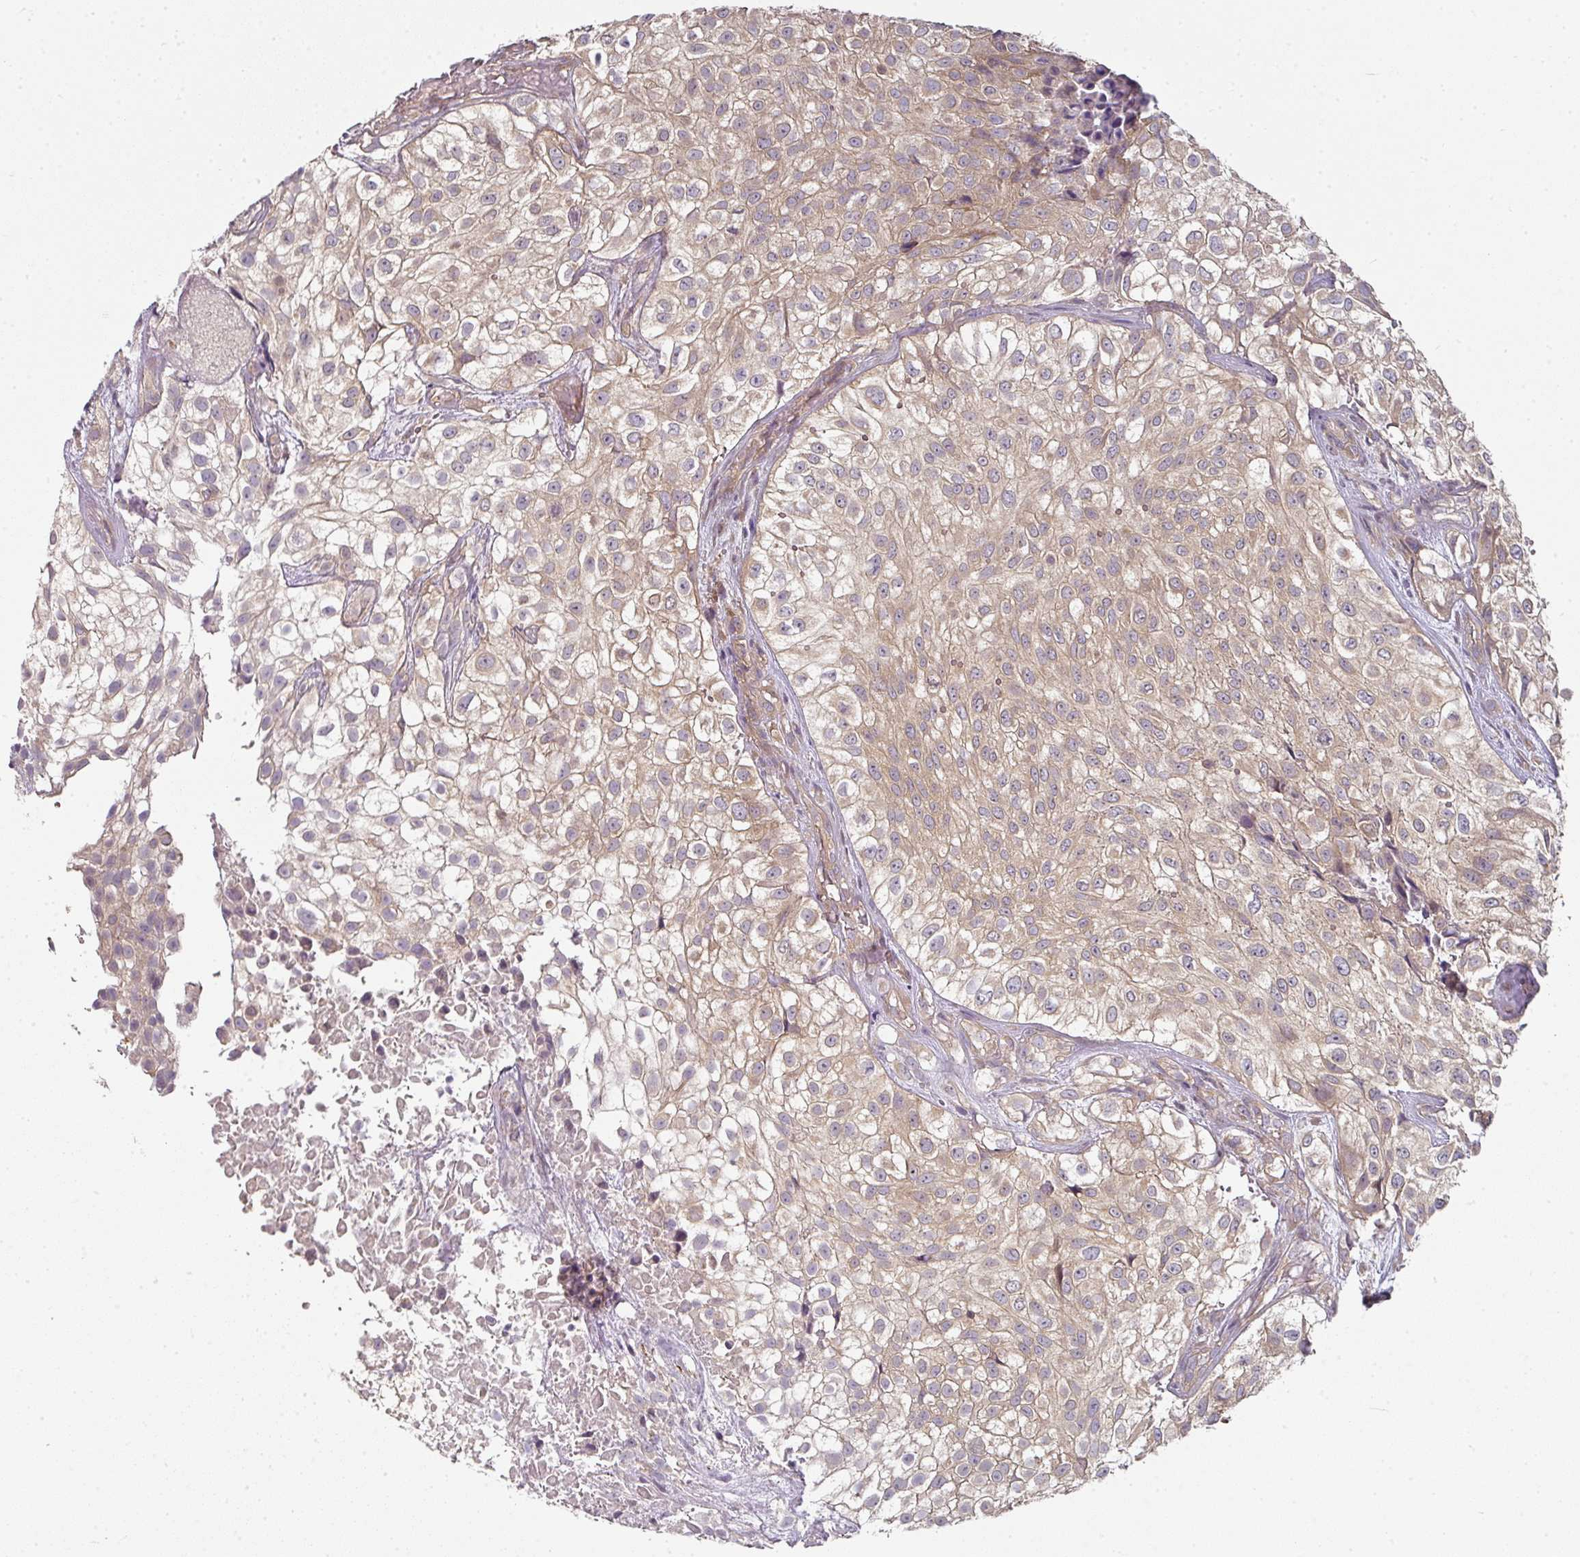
{"staining": {"intensity": "weak", "quantity": ">75%", "location": "cytoplasmic/membranous"}, "tissue": "urothelial cancer", "cell_type": "Tumor cells", "image_type": "cancer", "snomed": [{"axis": "morphology", "description": "Urothelial carcinoma, High grade"}, {"axis": "topography", "description": "Urinary bladder"}], "caption": "Human urothelial cancer stained for a protein (brown) reveals weak cytoplasmic/membranous positive staining in approximately >75% of tumor cells.", "gene": "MAP2K2", "patient": {"sex": "male", "age": 56}}